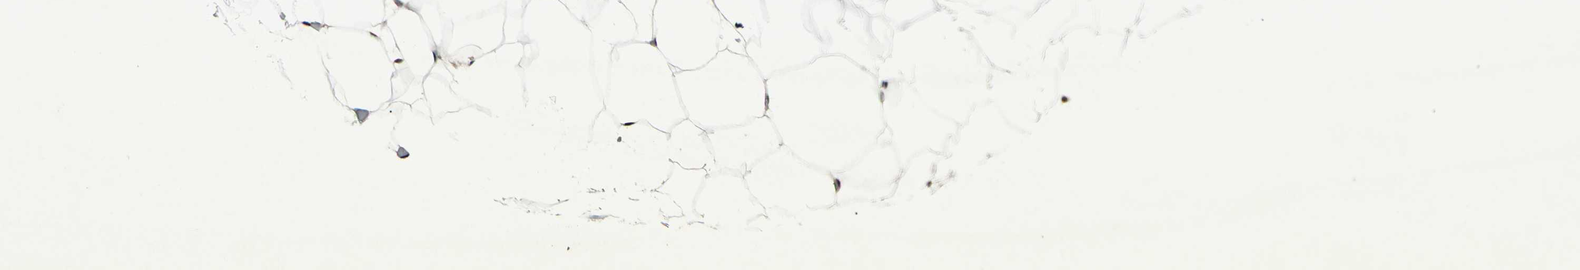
{"staining": {"intensity": "weak", "quantity": "25%-75%", "location": "cytoplasmic/membranous"}, "tissue": "adipose tissue", "cell_type": "Adipocytes", "image_type": "normal", "snomed": [{"axis": "morphology", "description": "Normal tissue, NOS"}, {"axis": "topography", "description": "Breast"}, {"axis": "topography", "description": "Adipose tissue"}], "caption": "DAB (3,3'-diaminobenzidine) immunohistochemical staining of benign human adipose tissue shows weak cytoplasmic/membranous protein expression in about 25%-75% of adipocytes.", "gene": "CSNK1E", "patient": {"sex": "female", "age": 25}}